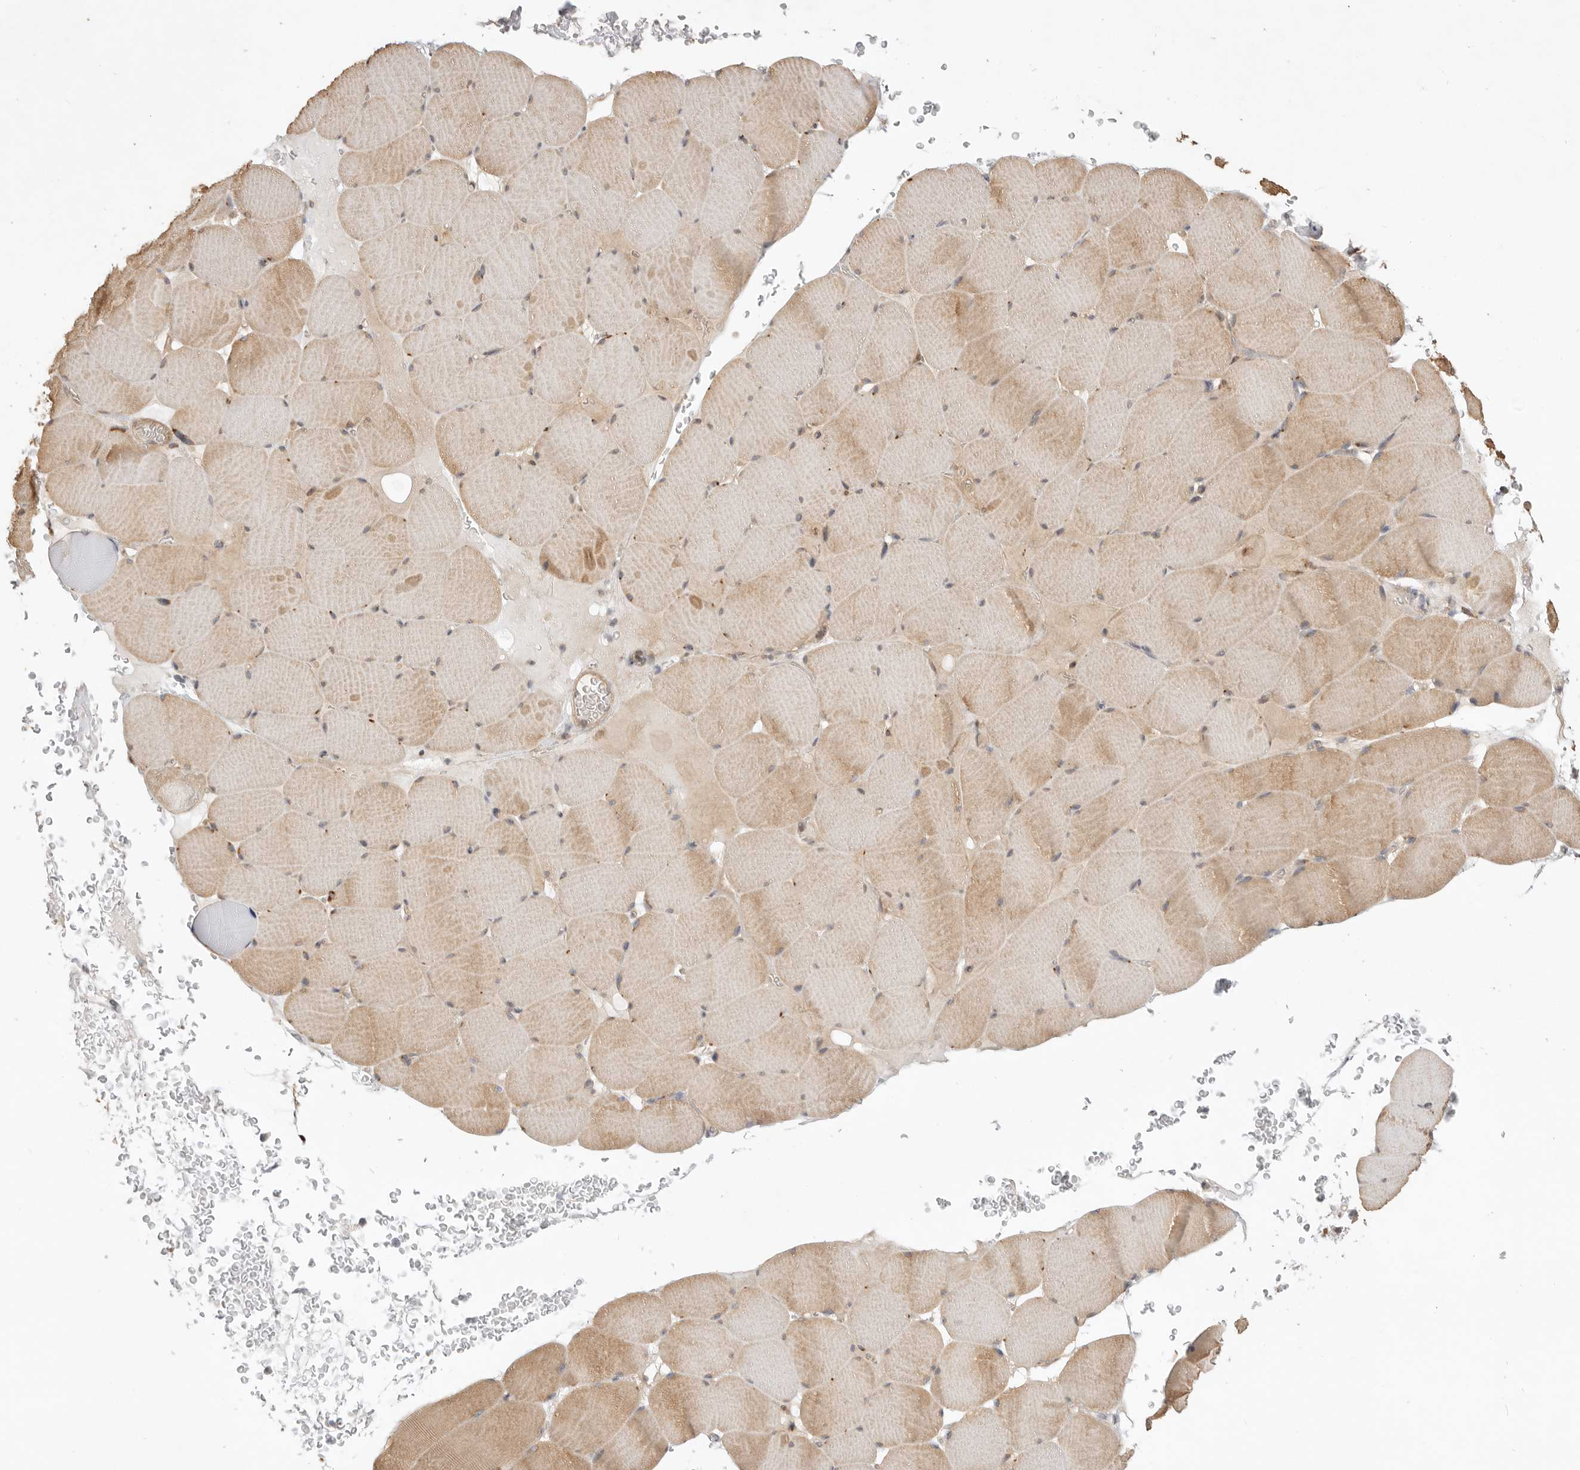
{"staining": {"intensity": "moderate", "quantity": "25%-75%", "location": "cytoplasmic/membranous"}, "tissue": "skeletal muscle", "cell_type": "Myocytes", "image_type": "normal", "snomed": [{"axis": "morphology", "description": "Normal tissue, NOS"}, {"axis": "topography", "description": "Skeletal muscle"}], "caption": "Skeletal muscle stained with immunohistochemistry exhibits moderate cytoplasmic/membranous positivity in approximately 25%-75% of myocytes. (Stains: DAB (3,3'-diaminobenzidine) in brown, nuclei in blue, Microscopy: brightfield microscopy at high magnification).", "gene": "DPH7", "patient": {"sex": "male", "age": 62}}